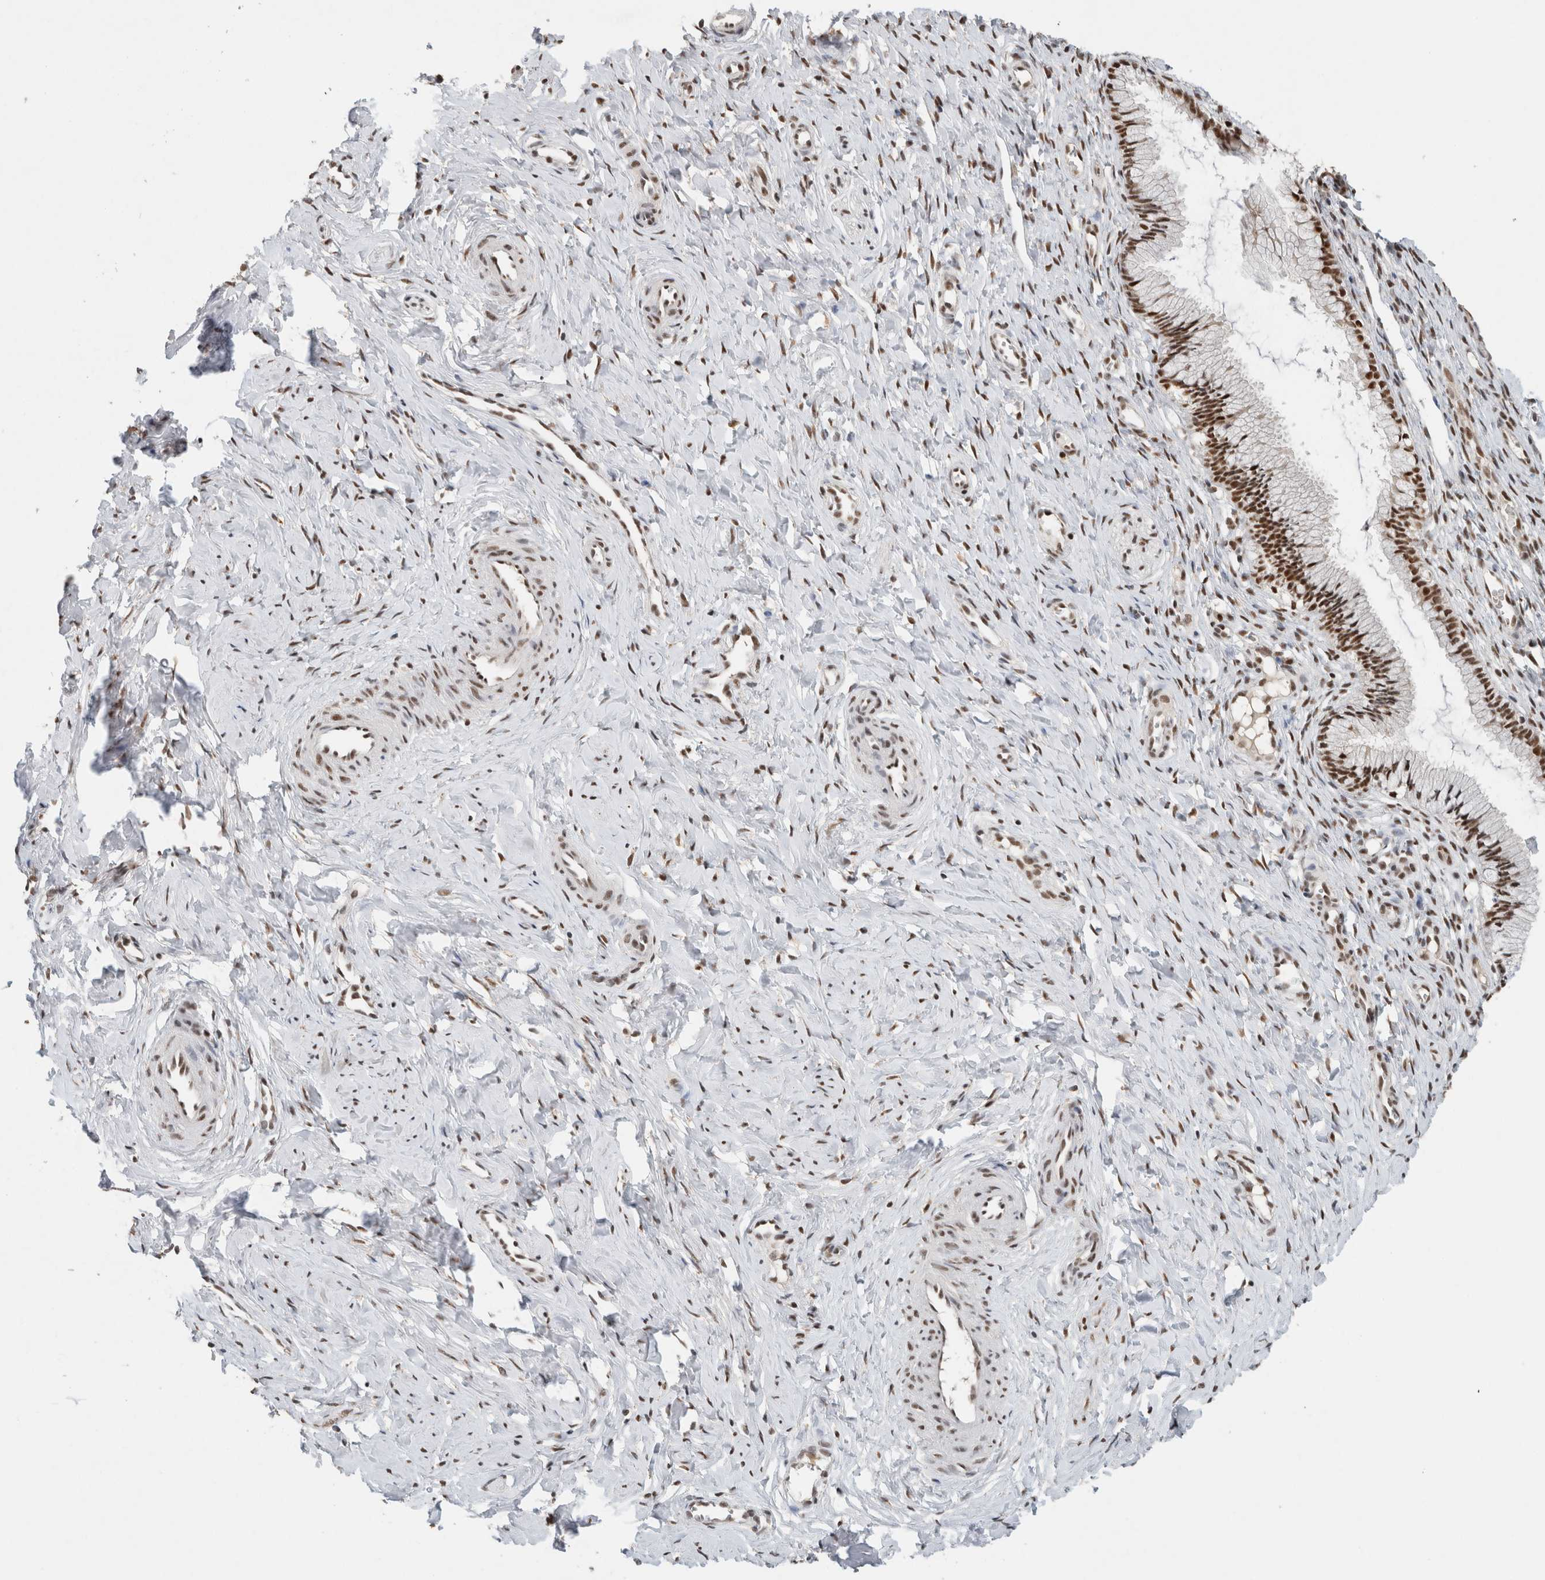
{"staining": {"intensity": "strong", "quantity": ">75%", "location": "nuclear"}, "tissue": "cervix", "cell_type": "Glandular cells", "image_type": "normal", "snomed": [{"axis": "morphology", "description": "Normal tissue, NOS"}, {"axis": "topography", "description": "Cervix"}], "caption": "Strong nuclear protein staining is seen in about >75% of glandular cells in cervix. The staining was performed using DAB (3,3'-diaminobenzidine) to visualize the protein expression in brown, while the nuclei were stained in blue with hematoxylin (Magnification: 20x).", "gene": "DDX42", "patient": {"sex": "female", "age": 27}}